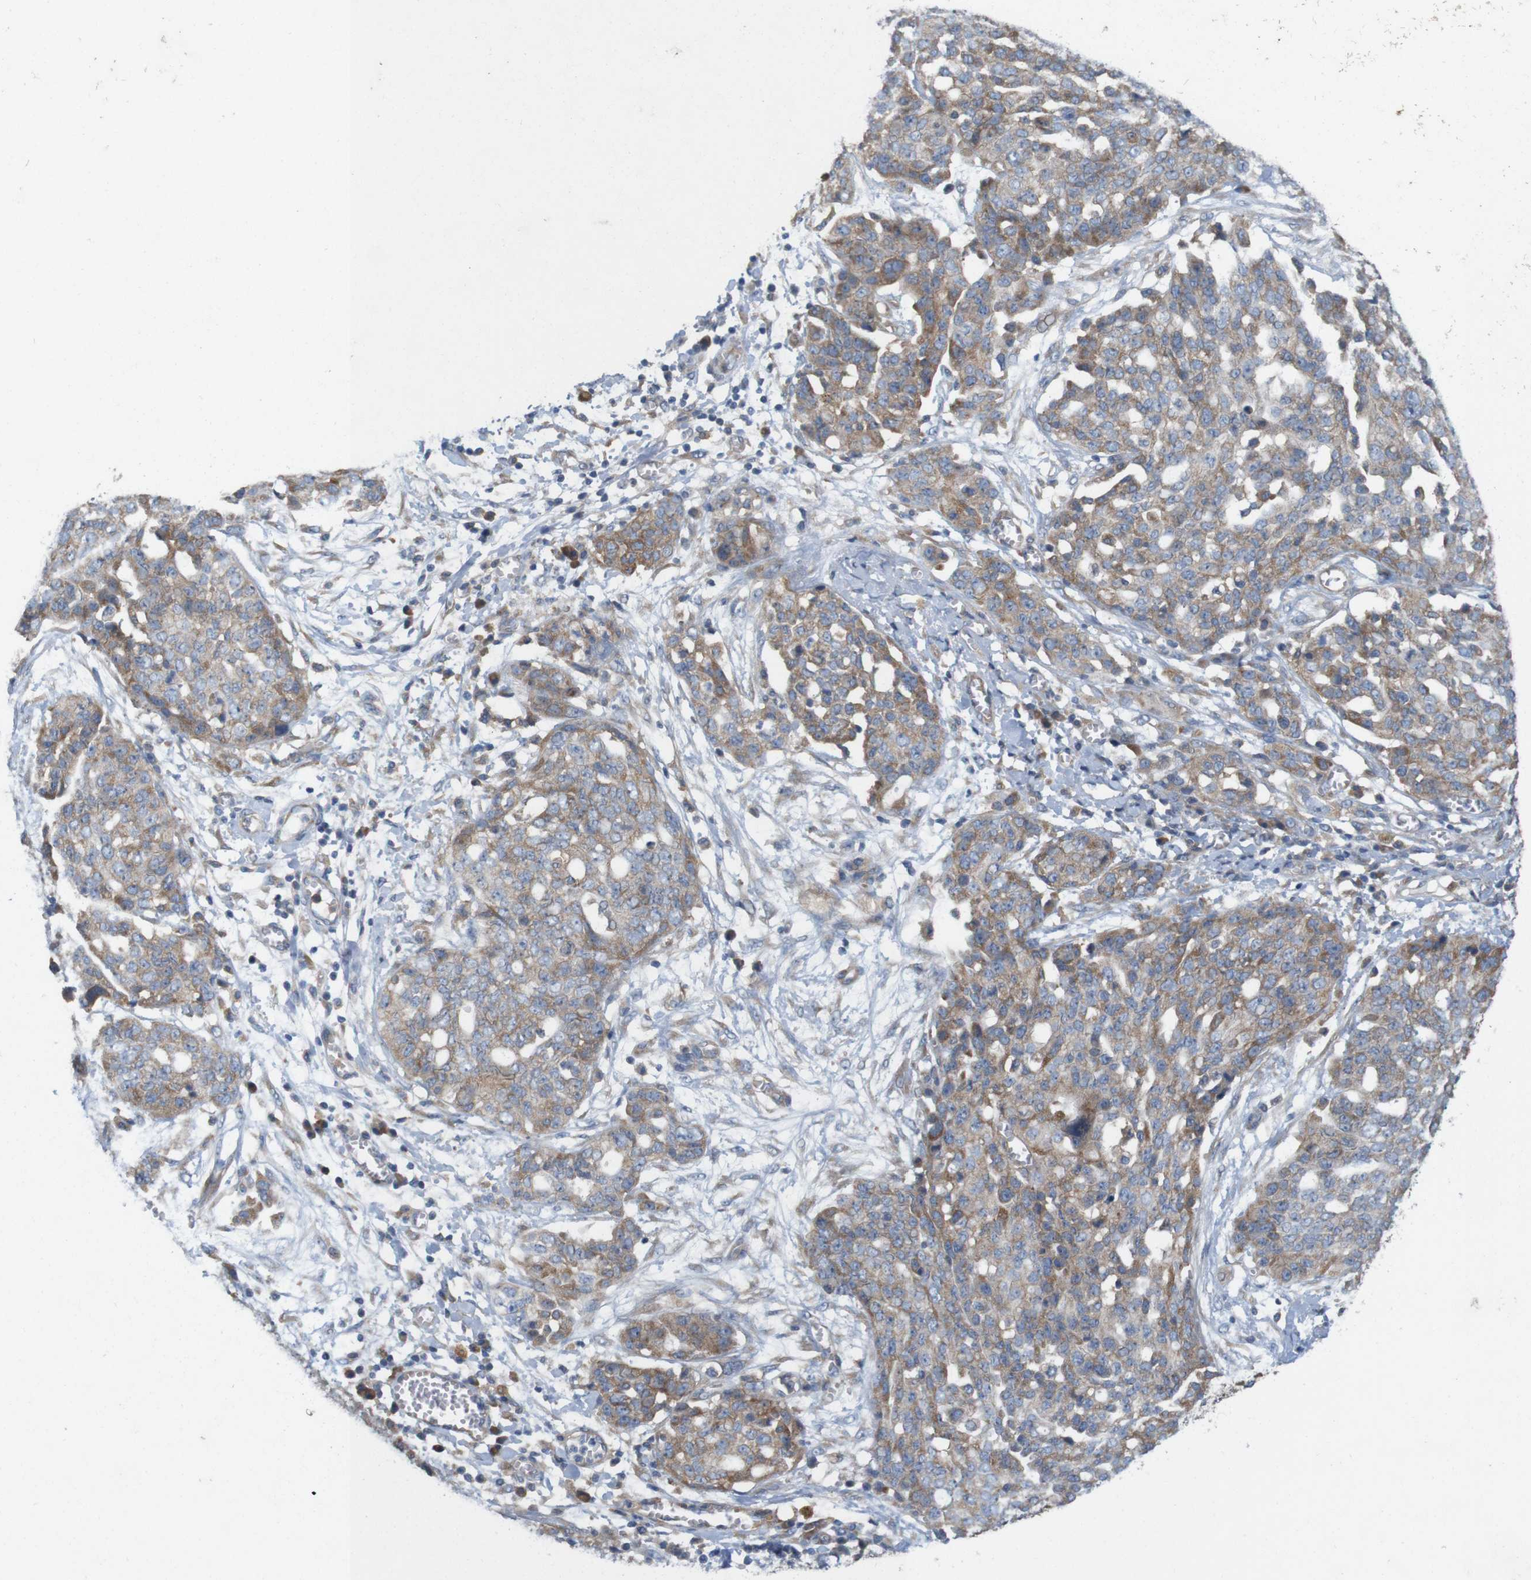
{"staining": {"intensity": "moderate", "quantity": ">75%", "location": "cytoplasmic/membranous"}, "tissue": "ovarian cancer", "cell_type": "Tumor cells", "image_type": "cancer", "snomed": [{"axis": "morphology", "description": "Cystadenocarcinoma, serous, NOS"}, {"axis": "topography", "description": "Soft tissue"}, {"axis": "topography", "description": "Ovary"}], "caption": "The micrograph reveals a brown stain indicating the presence of a protein in the cytoplasmic/membranous of tumor cells in ovarian cancer.", "gene": "SIGLEC8", "patient": {"sex": "female", "age": 57}}